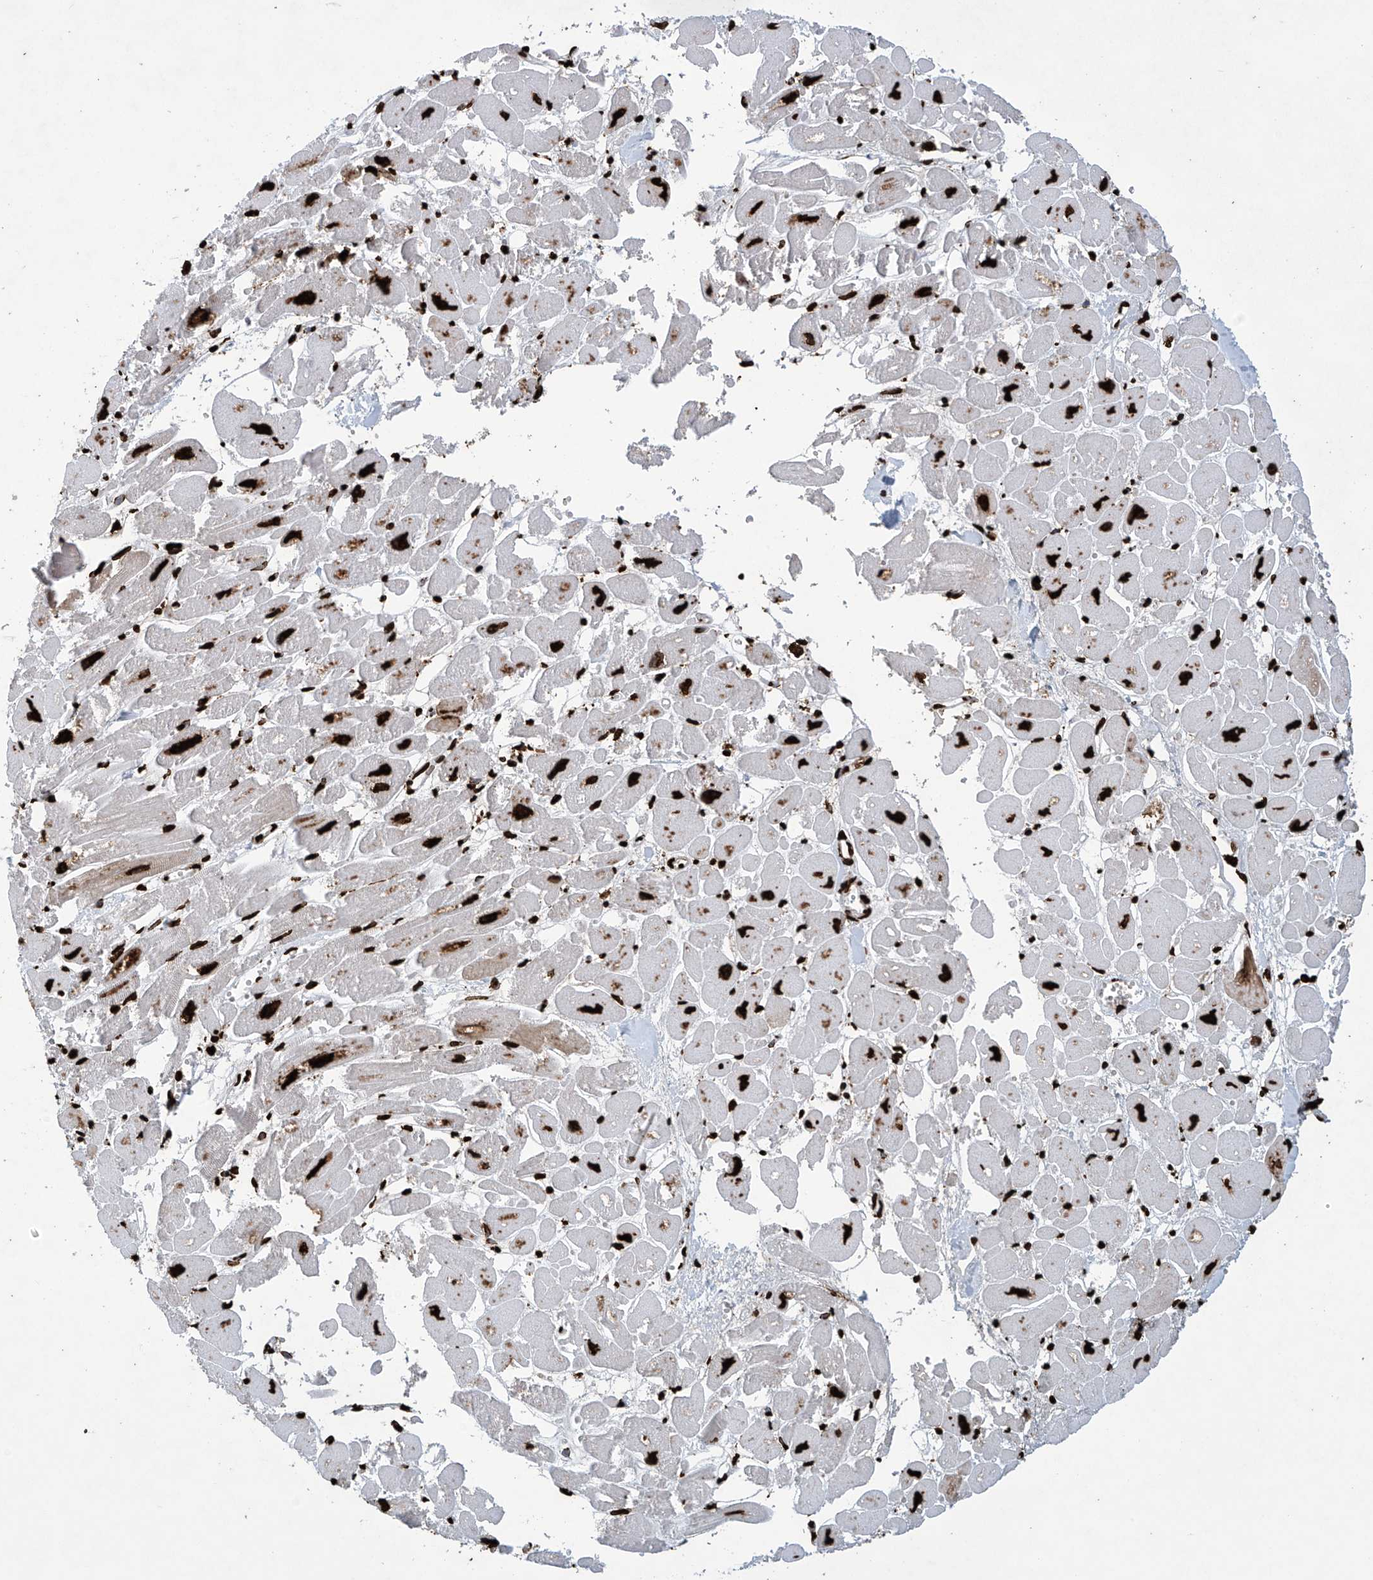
{"staining": {"intensity": "strong", "quantity": ">75%", "location": "nuclear"}, "tissue": "heart muscle", "cell_type": "Cardiomyocytes", "image_type": "normal", "snomed": [{"axis": "morphology", "description": "Normal tissue, NOS"}, {"axis": "topography", "description": "Heart"}], "caption": "Immunohistochemical staining of unremarkable heart muscle exhibits strong nuclear protein expression in approximately >75% of cardiomyocytes.", "gene": "H3", "patient": {"sex": "male", "age": 54}}